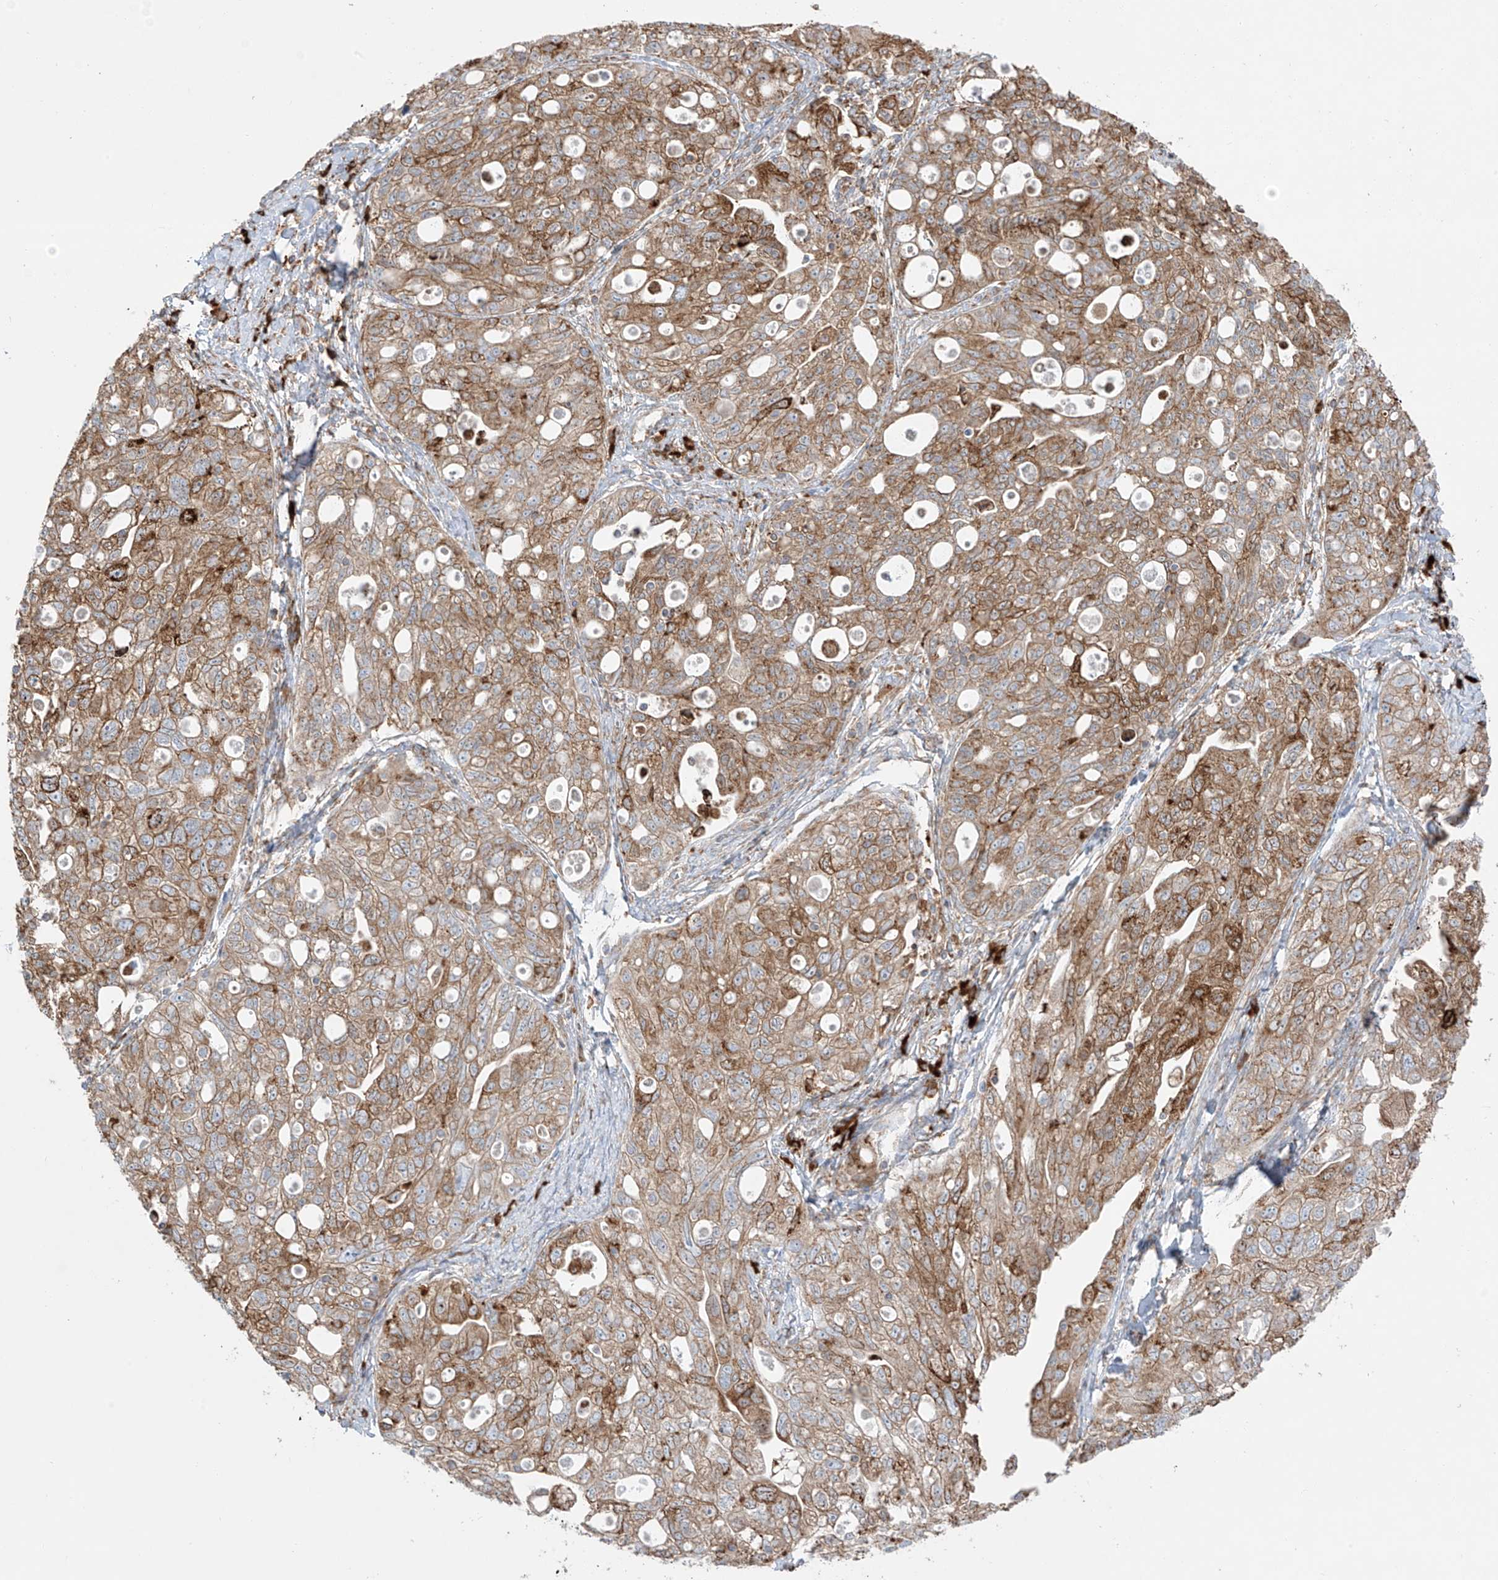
{"staining": {"intensity": "moderate", "quantity": ">75%", "location": "cytoplasmic/membranous"}, "tissue": "ovarian cancer", "cell_type": "Tumor cells", "image_type": "cancer", "snomed": [{"axis": "morphology", "description": "Carcinoma, NOS"}, {"axis": "morphology", "description": "Cystadenocarcinoma, serous, NOS"}, {"axis": "topography", "description": "Ovary"}], "caption": "Ovarian cancer stained with a brown dye exhibits moderate cytoplasmic/membranous positive positivity in about >75% of tumor cells.", "gene": "MX1", "patient": {"sex": "female", "age": 69}}